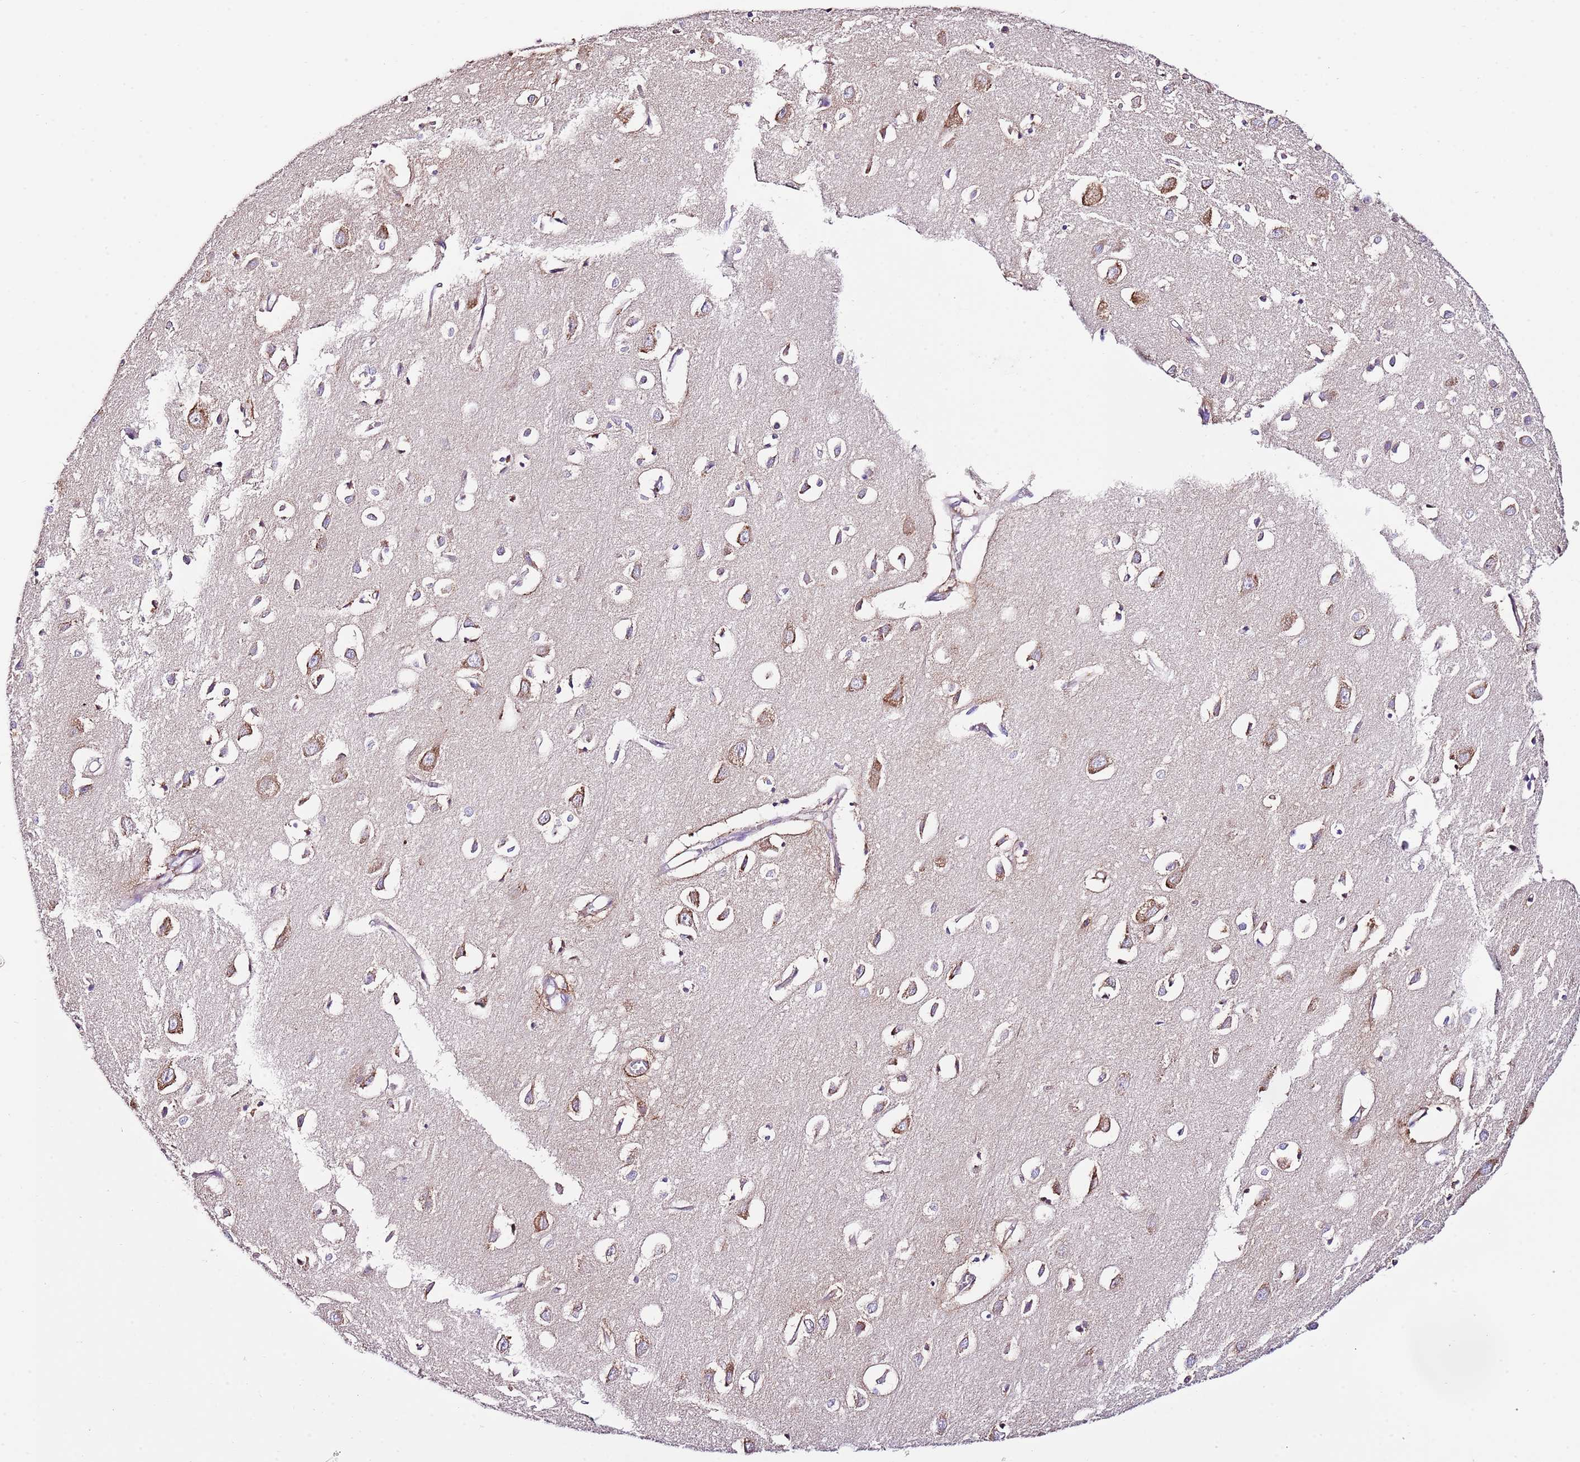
{"staining": {"intensity": "moderate", "quantity": ">75%", "location": "cytoplasmic/membranous"}, "tissue": "cerebral cortex", "cell_type": "Endothelial cells", "image_type": "normal", "snomed": [{"axis": "morphology", "description": "Normal tissue, NOS"}, {"axis": "topography", "description": "Cerebral cortex"}], "caption": "Moderate cytoplasmic/membranous expression is seen in approximately >75% of endothelial cells in normal cerebral cortex. (DAB (3,3'-diaminobenzidine) IHC, brown staining for protein, blue staining for nuclei).", "gene": "RPS10", "patient": {"sex": "female", "age": 64}}